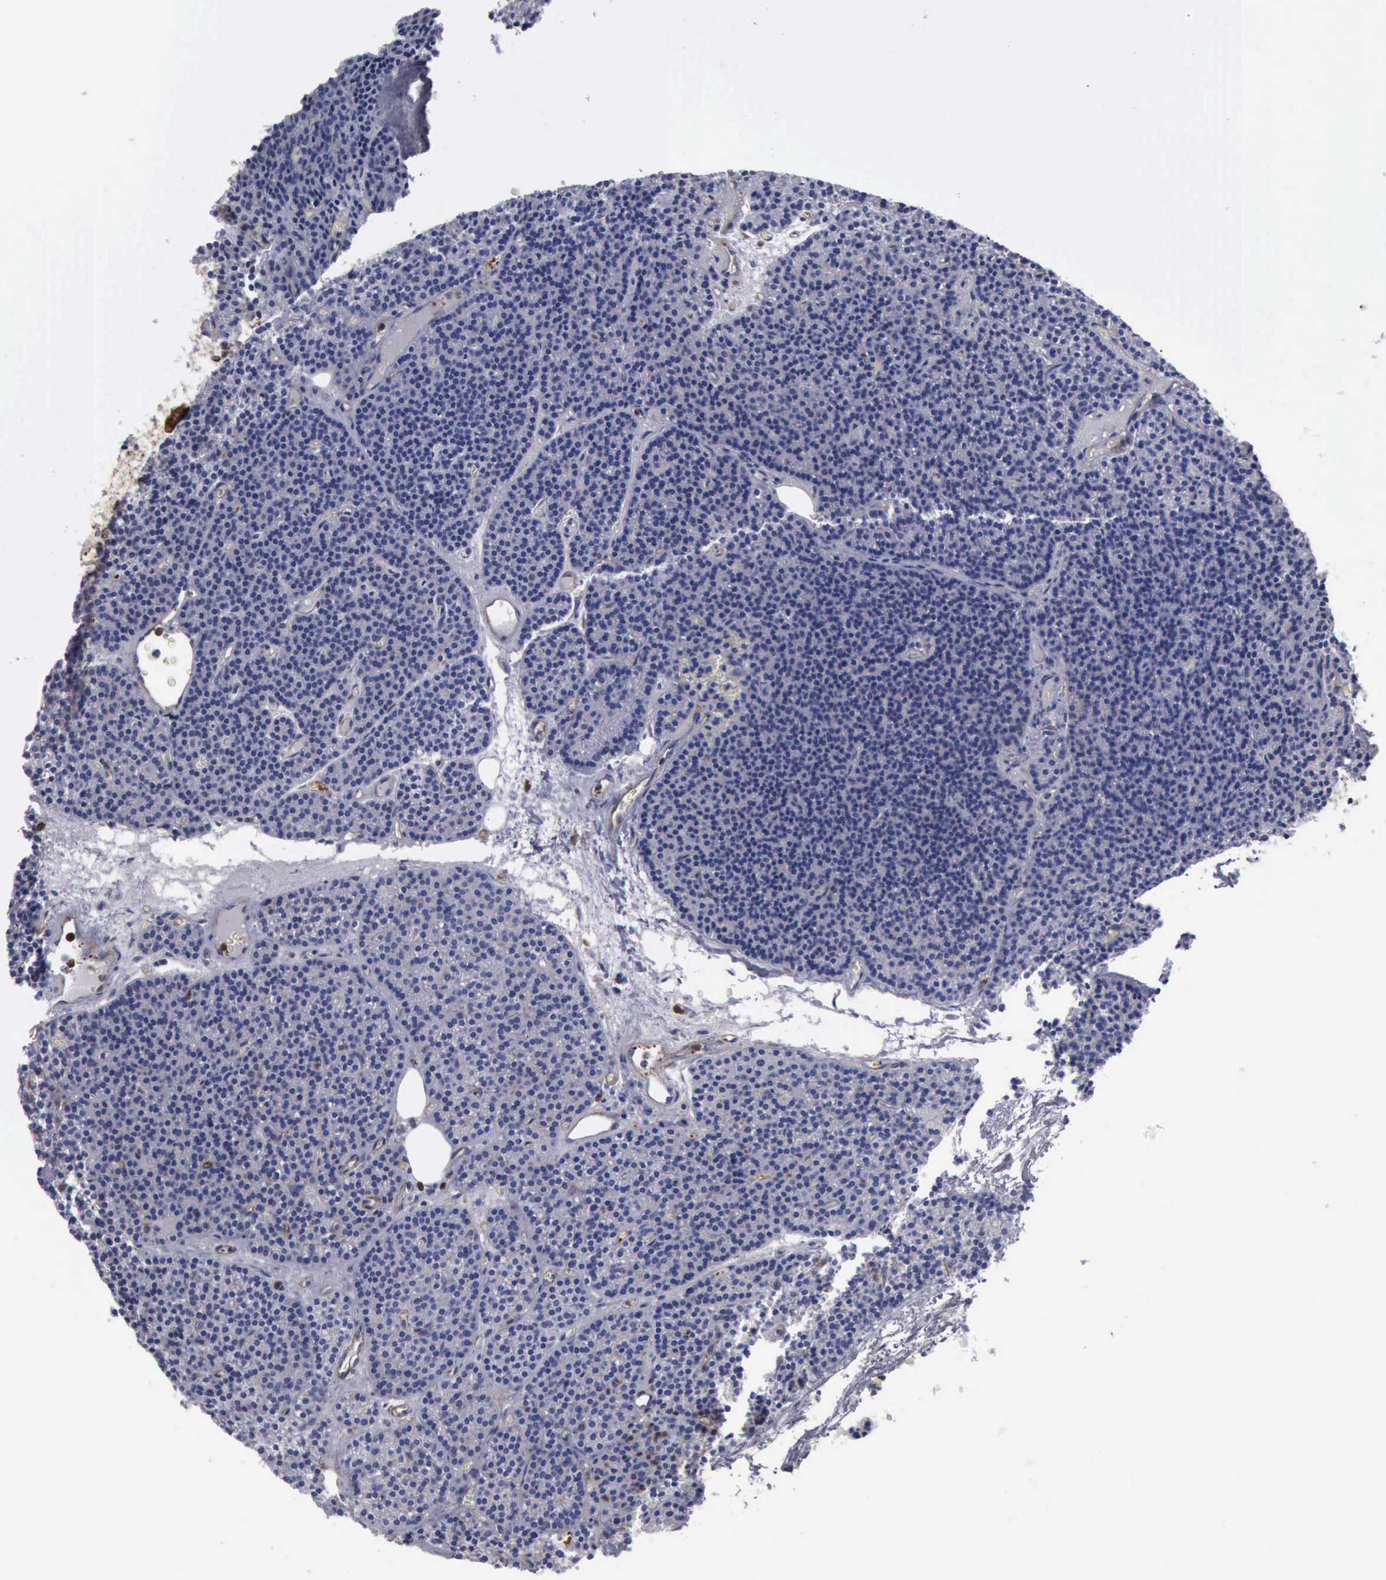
{"staining": {"intensity": "negative", "quantity": "none", "location": "none"}, "tissue": "parathyroid gland", "cell_type": "Glandular cells", "image_type": "normal", "snomed": [{"axis": "morphology", "description": "Normal tissue, NOS"}, {"axis": "topography", "description": "Parathyroid gland"}], "caption": "Immunohistochemistry (IHC) image of unremarkable human parathyroid gland stained for a protein (brown), which displays no positivity in glandular cells. The staining is performed using DAB (3,3'-diaminobenzidine) brown chromogen with nuclei counter-stained in using hematoxylin.", "gene": "FLNA", "patient": {"sex": "male", "age": 57}}